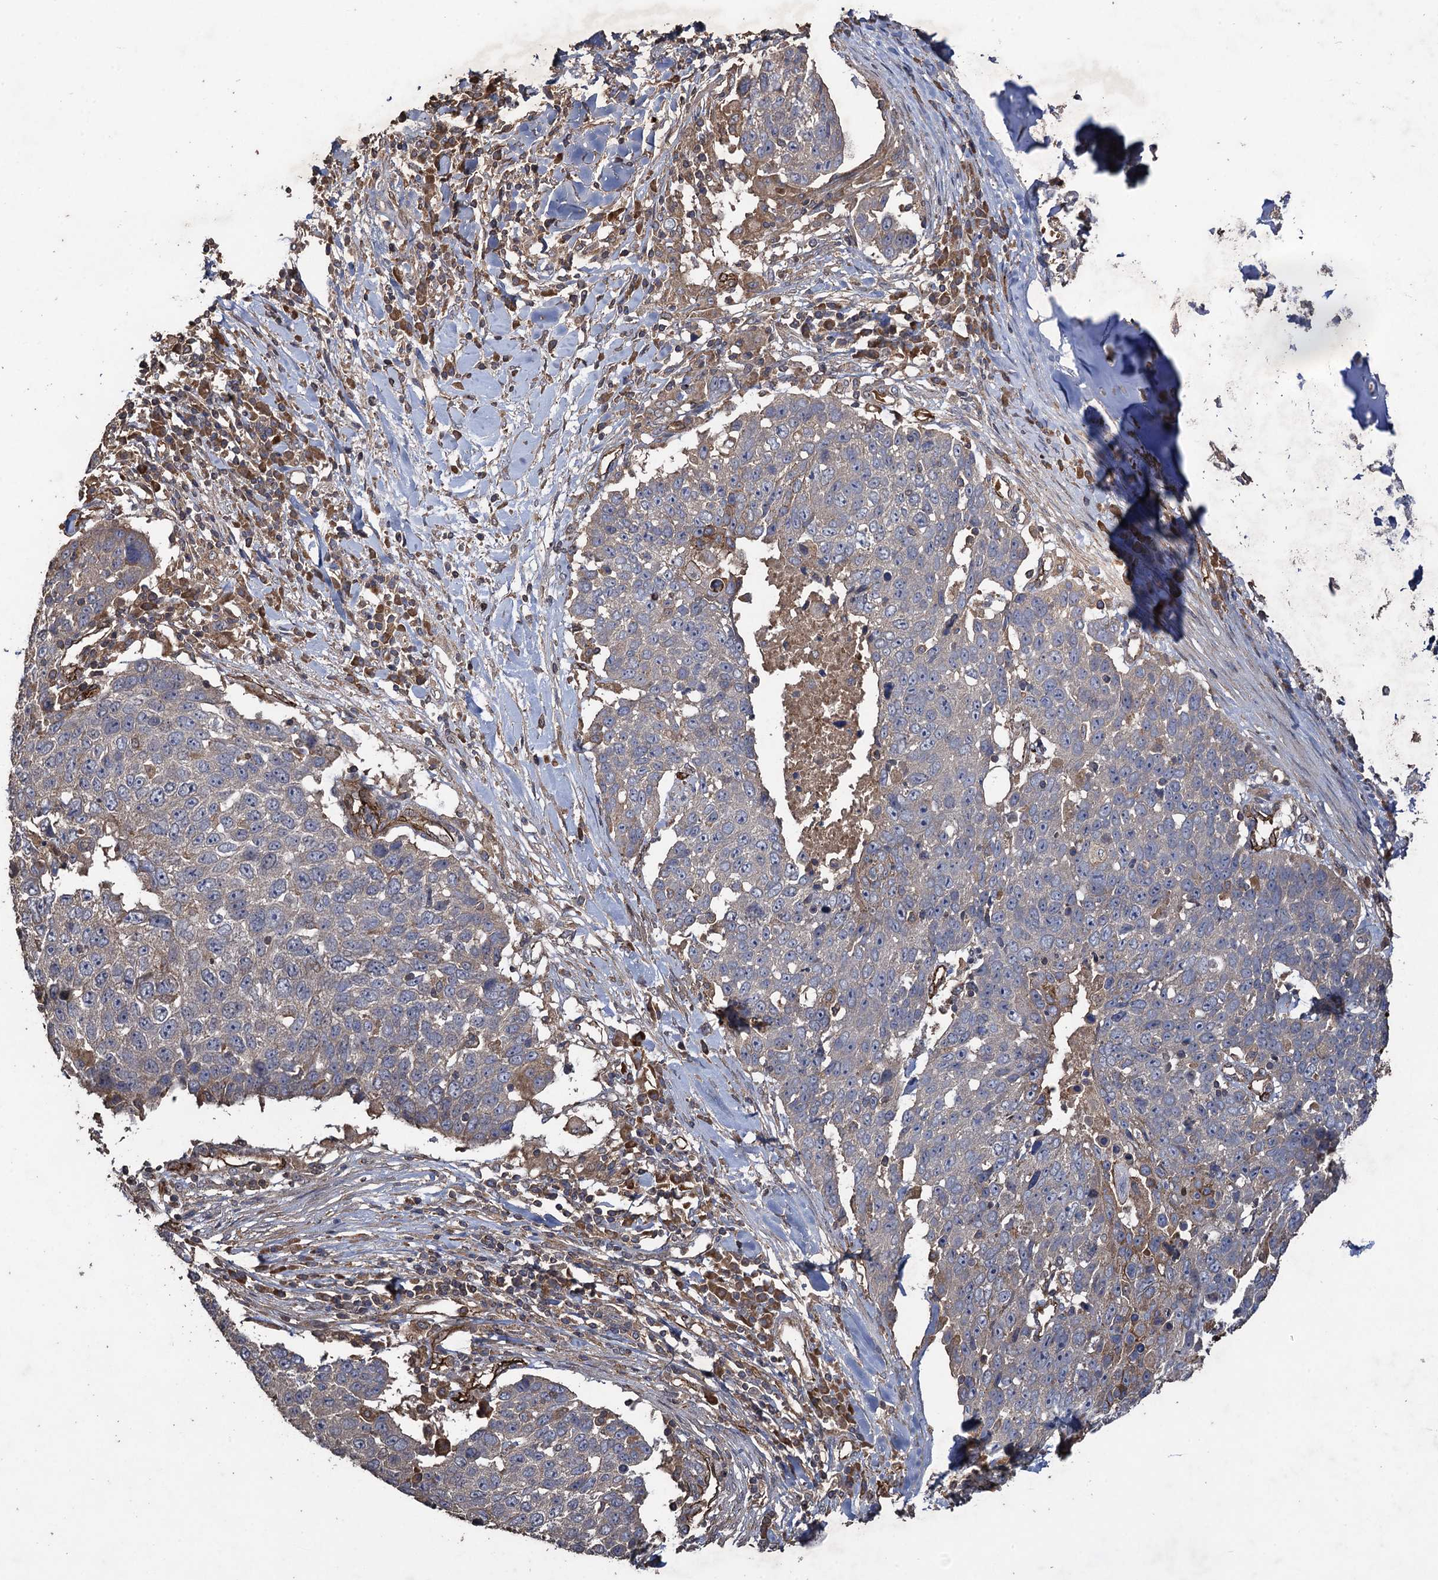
{"staining": {"intensity": "negative", "quantity": "none", "location": "none"}, "tissue": "lung cancer", "cell_type": "Tumor cells", "image_type": "cancer", "snomed": [{"axis": "morphology", "description": "Squamous cell carcinoma, NOS"}, {"axis": "topography", "description": "Lung"}], "caption": "Micrograph shows no significant protein expression in tumor cells of lung cancer. Brightfield microscopy of IHC stained with DAB (brown) and hematoxylin (blue), captured at high magnification.", "gene": "TXNDC11", "patient": {"sex": "male", "age": 66}}